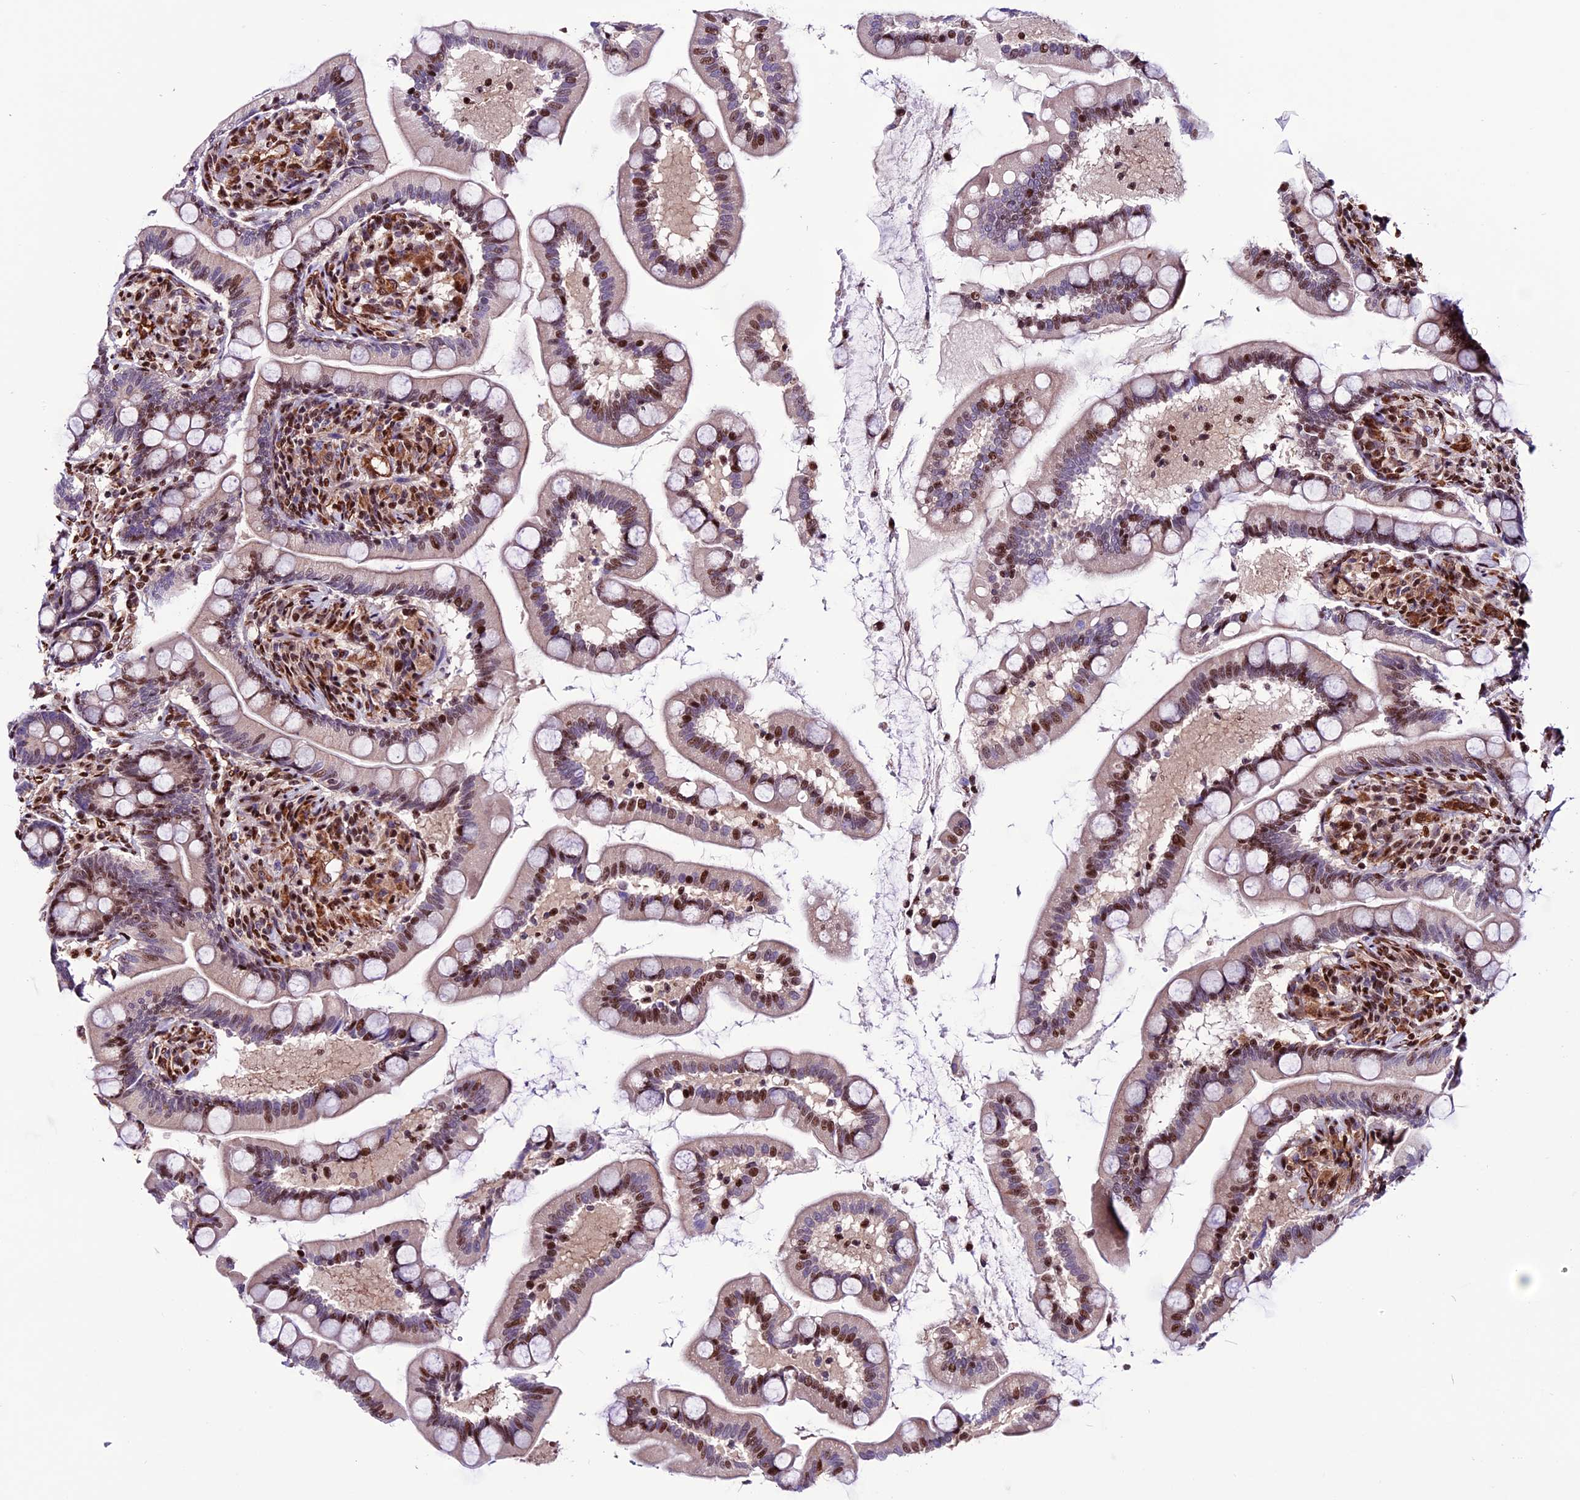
{"staining": {"intensity": "moderate", "quantity": "25%-75%", "location": "nuclear"}, "tissue": "small intestine", "cell_type": "Glandular cells", "image_type": "normal", "snomed": [{"axis": "morphology", "description": "Normal tissue, NOS"}, {"axis": "topography", "description": "Small intestine"}], "caption": "Normal small intestine was stained to show a protein in brown. There is medium levels of moderate nuclear positivity in about 25%-75% of glandular cells. (IHC, brightfield microscopy, high magnification).", "gene": "RINL", "patient": {"sex": "female", "age": 64}}